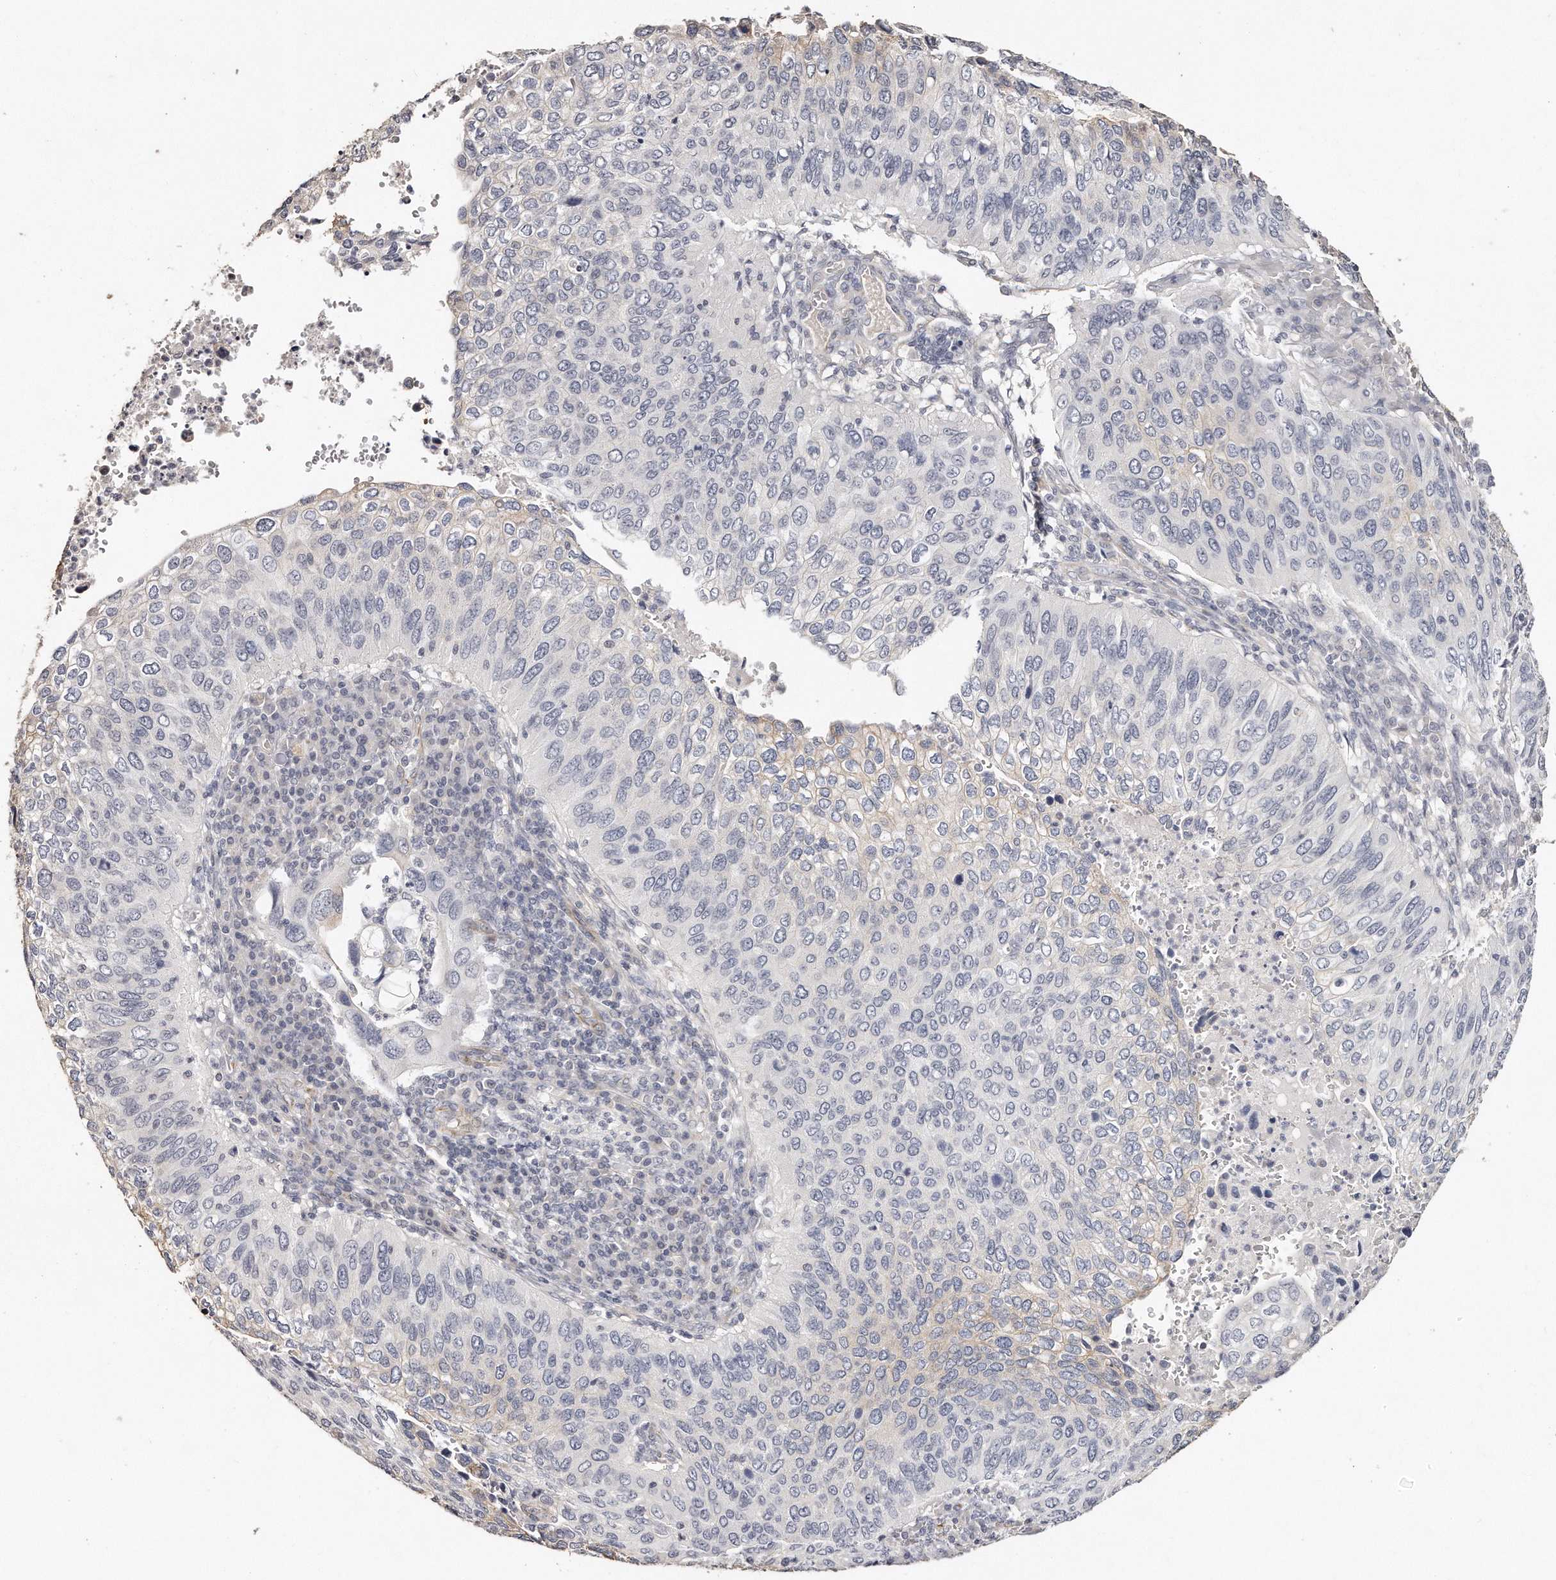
{"staining": {"intensity": "negative", "quantity": "none", "location": "none"}, "tissue": "cervical cancer", "cell_type": "Tumor cells", "image_type": "cancer", "snomed": [{"axis": "morphology", "description": "Squamous cell carcinoma, NOS"}, {"axis": "topography", "description": "Cervix"}], "caption": "DAB (3,3'-diaminobenzidine) immunohistochemical staining of human cervical cancer exhibits no significant expression in tumor cells.", "gene": "ZYG11A", "patient": {"sex": "female", "age": 38}}